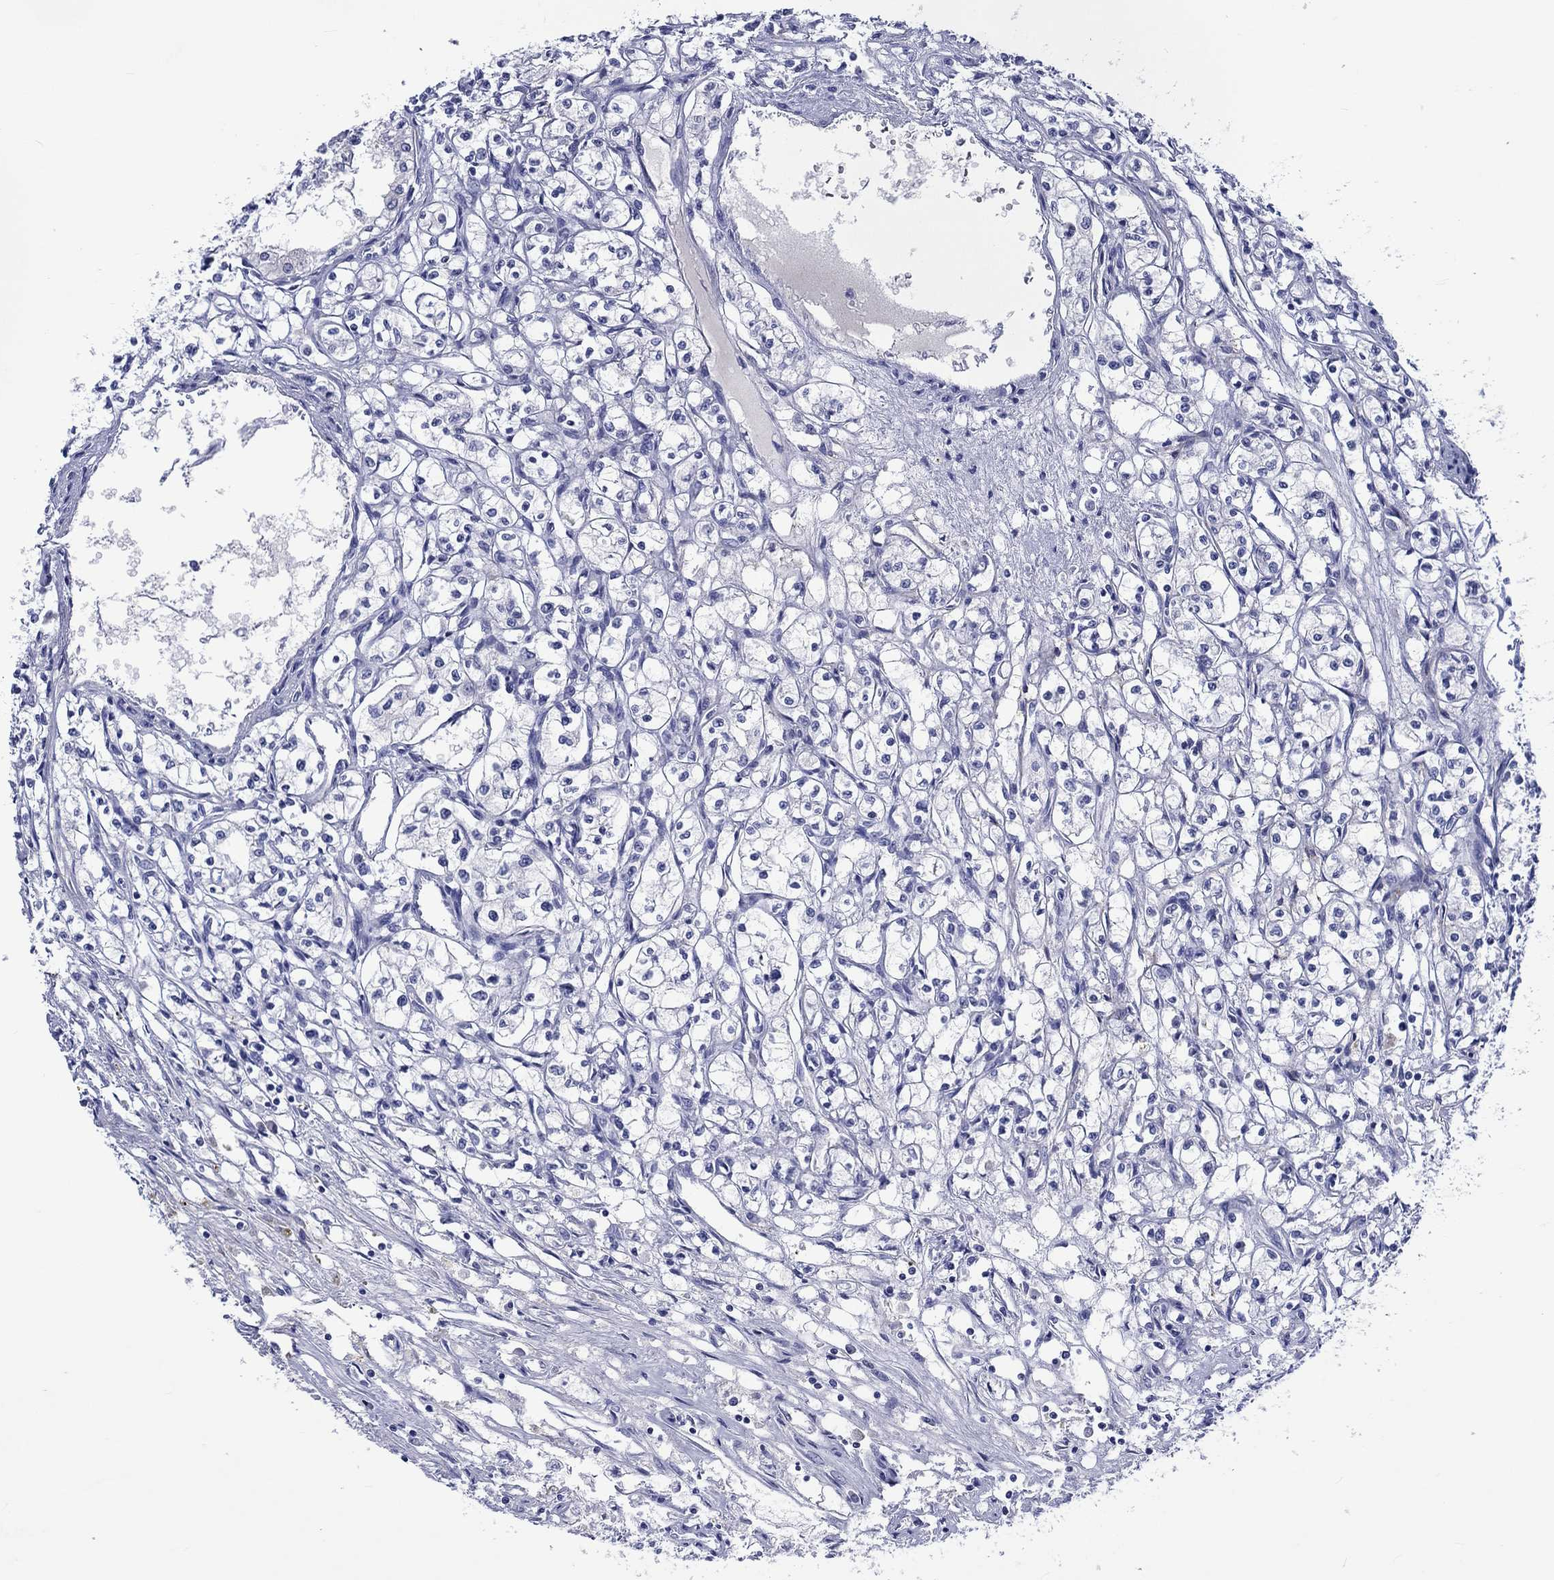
{"staining": {"intensity": "negative", "quantity": "none", "location": "none"}, "tissue": "renal cancer", "cell_type": "Tumor cells", "image_type": "cancer", "snomed": [{"axis": "morphology", "description": "Adenocarcinoma, NOS"}, {"axis": "topography", "description": "Kidney"}], "caption": "This image is of renal adenocarcinoma stained with IHC to label a protein in brown with the nuclei are counter-stained blue. There is no expression in tumor cells.", "gene": "CACNG3", "patient": {"sex": "male", "age": 56}}